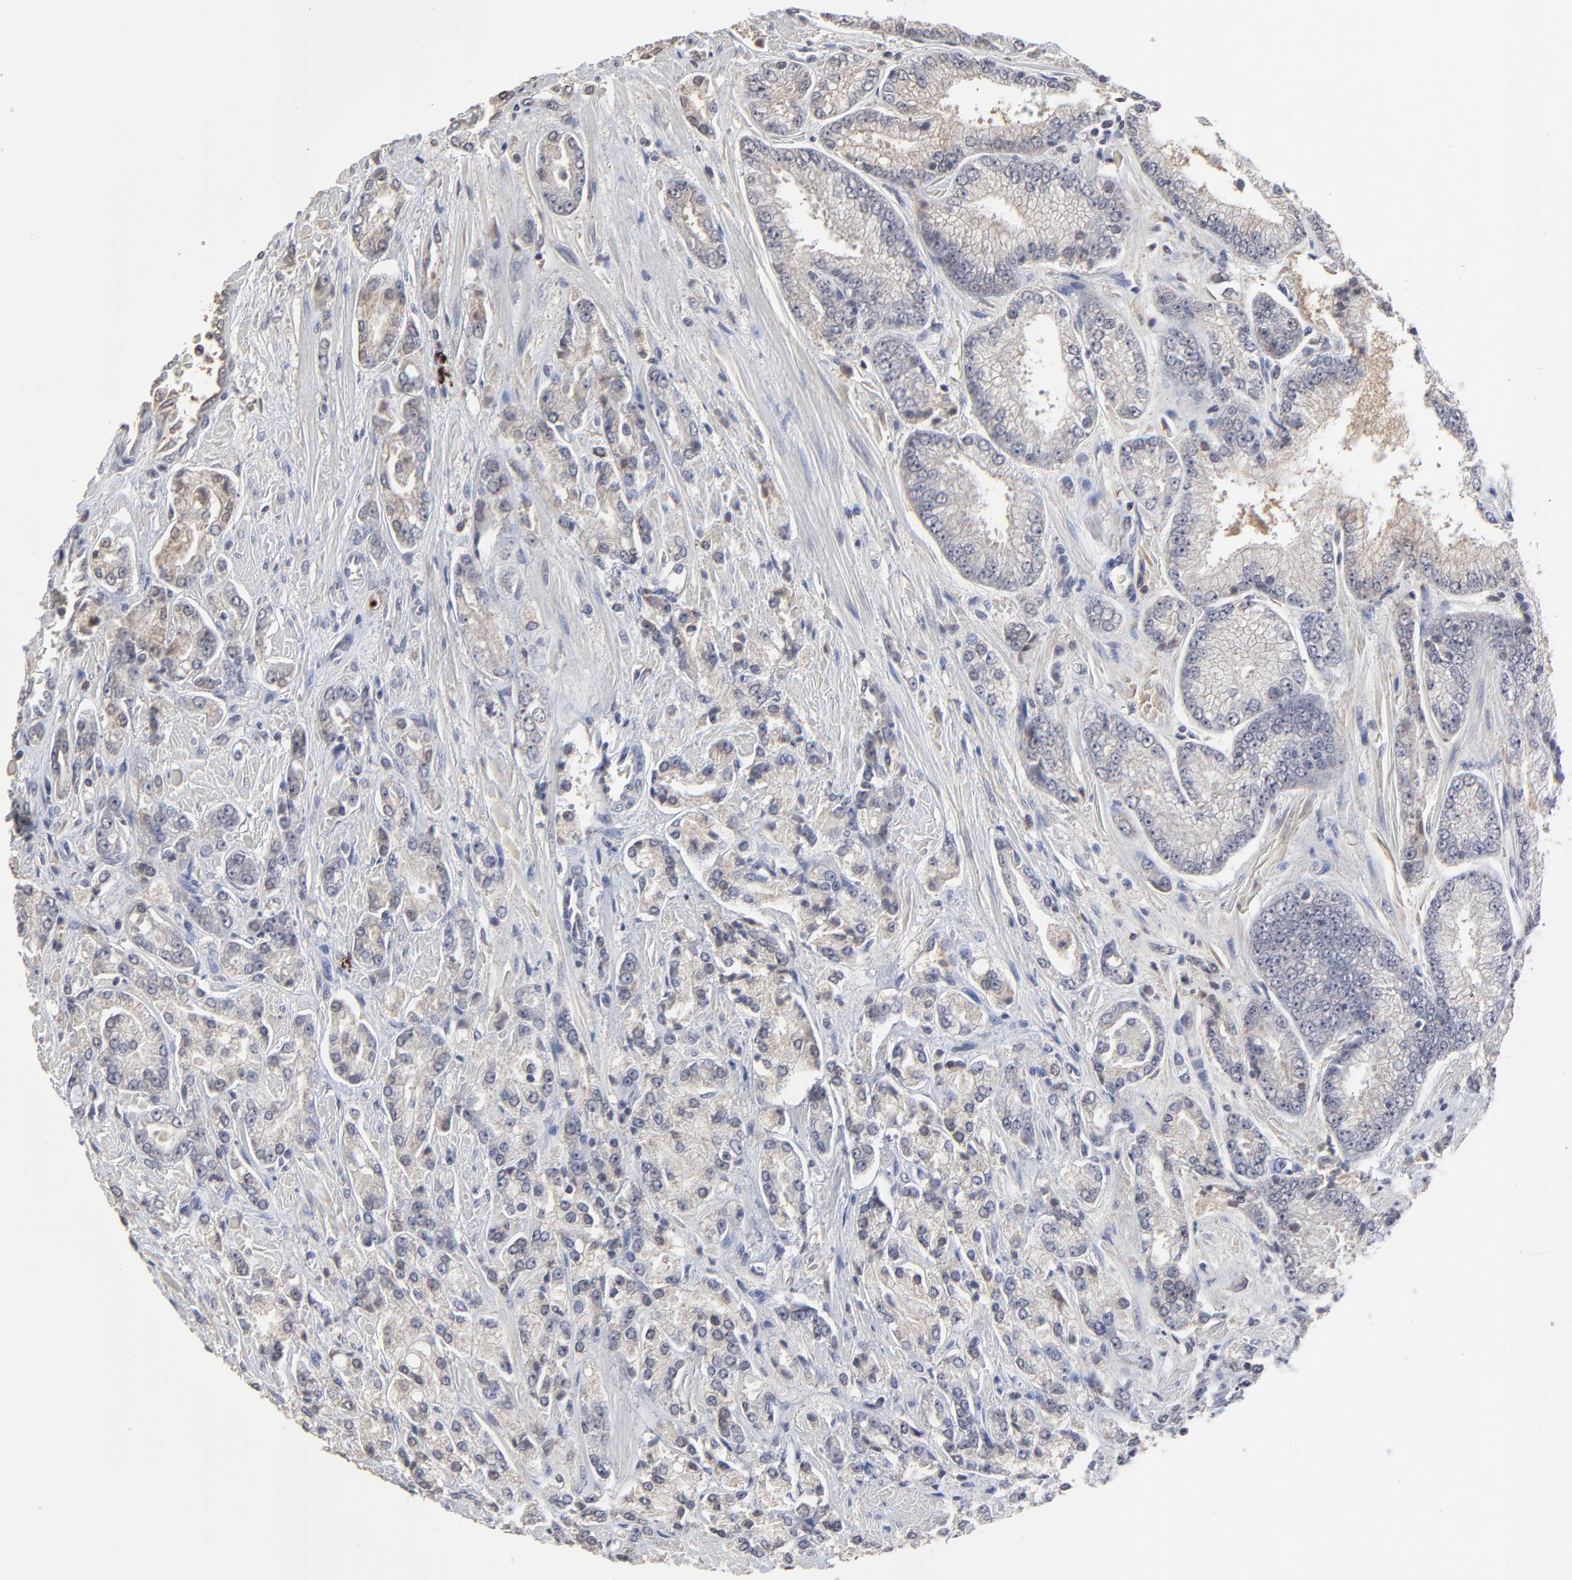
{"staining": {"intensity": "weak", "quantity": "25%-75%", "location": "cytoplasmic/membranous"}, "tissue": "prostate cancer", "cell_type": "Tumor cells", "image_type": "cancer", "snomed": [{"axis": "morphology", "description": "Adenocarcinoma, High grade"}, {"axis": "topography", "description": "Prostate"}], "caption": "Prostate cancer stained with DAB (3,3'-diaminobenzidine) immunohistochemistry (IHC) displays low levels of weak cytoplasmic/membranous expression in about 25%-75% of tumor cells.", "gene": "VPREB3", "patient": {"sex": "male", "age": 71}}